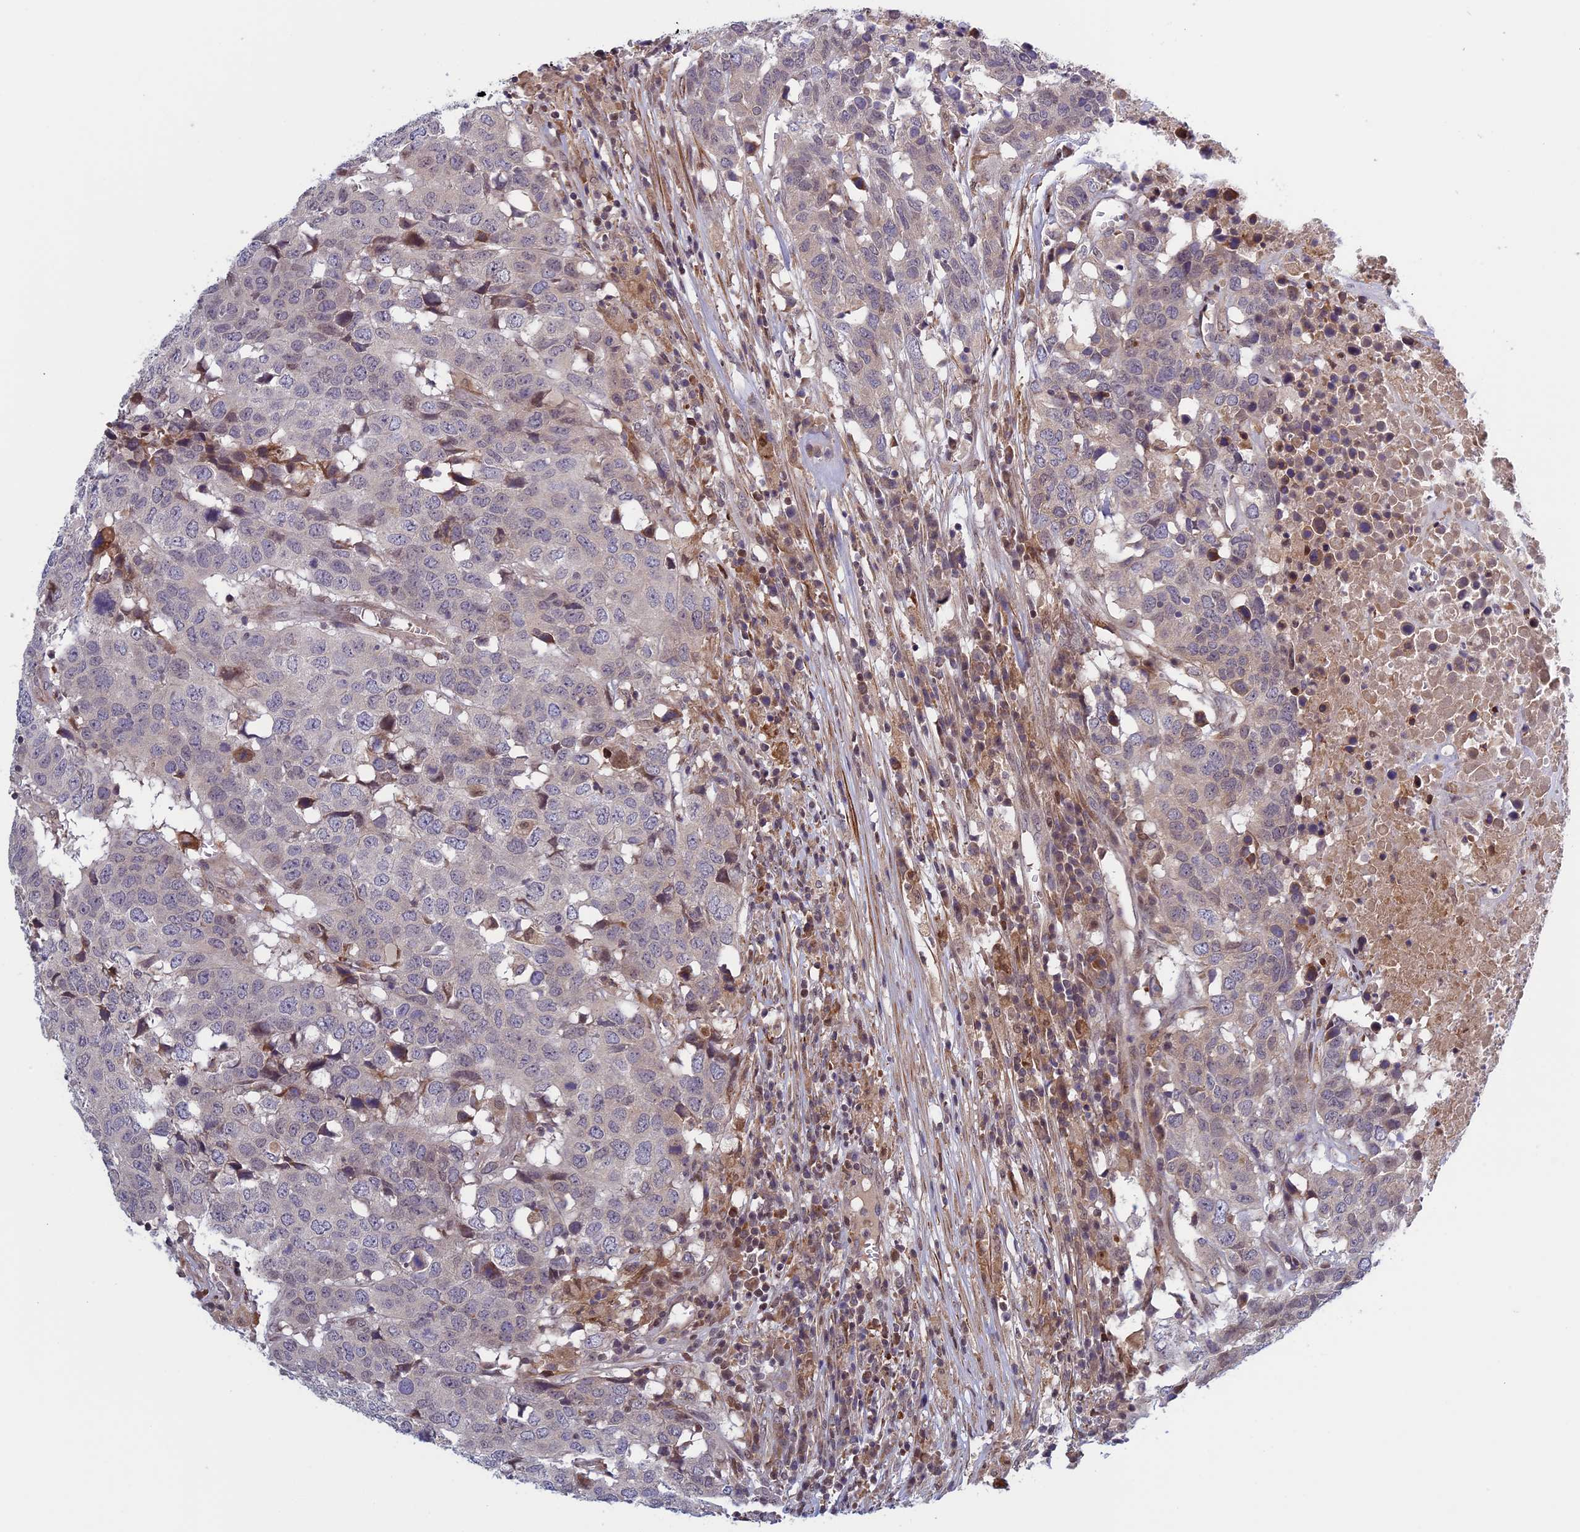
{"staining": {"intensity": "weak", "quantity": "<25%", "location": "nuclear"}, "tissue": "head and neck cancer", "cell_type": "Tumor cells", "image_type": "cancer", "snomed": [{"axis": "morphology", "description": "Squamous cell carcinoma, NOS"}, {"axis": "topography", "description": "Head-Neck"}], "caption": "A micrograph of human head and neck cancer is negative for staining in tumor cells.", "gene": "FADS1", "patient": {"sex": "male", "age": 66}}